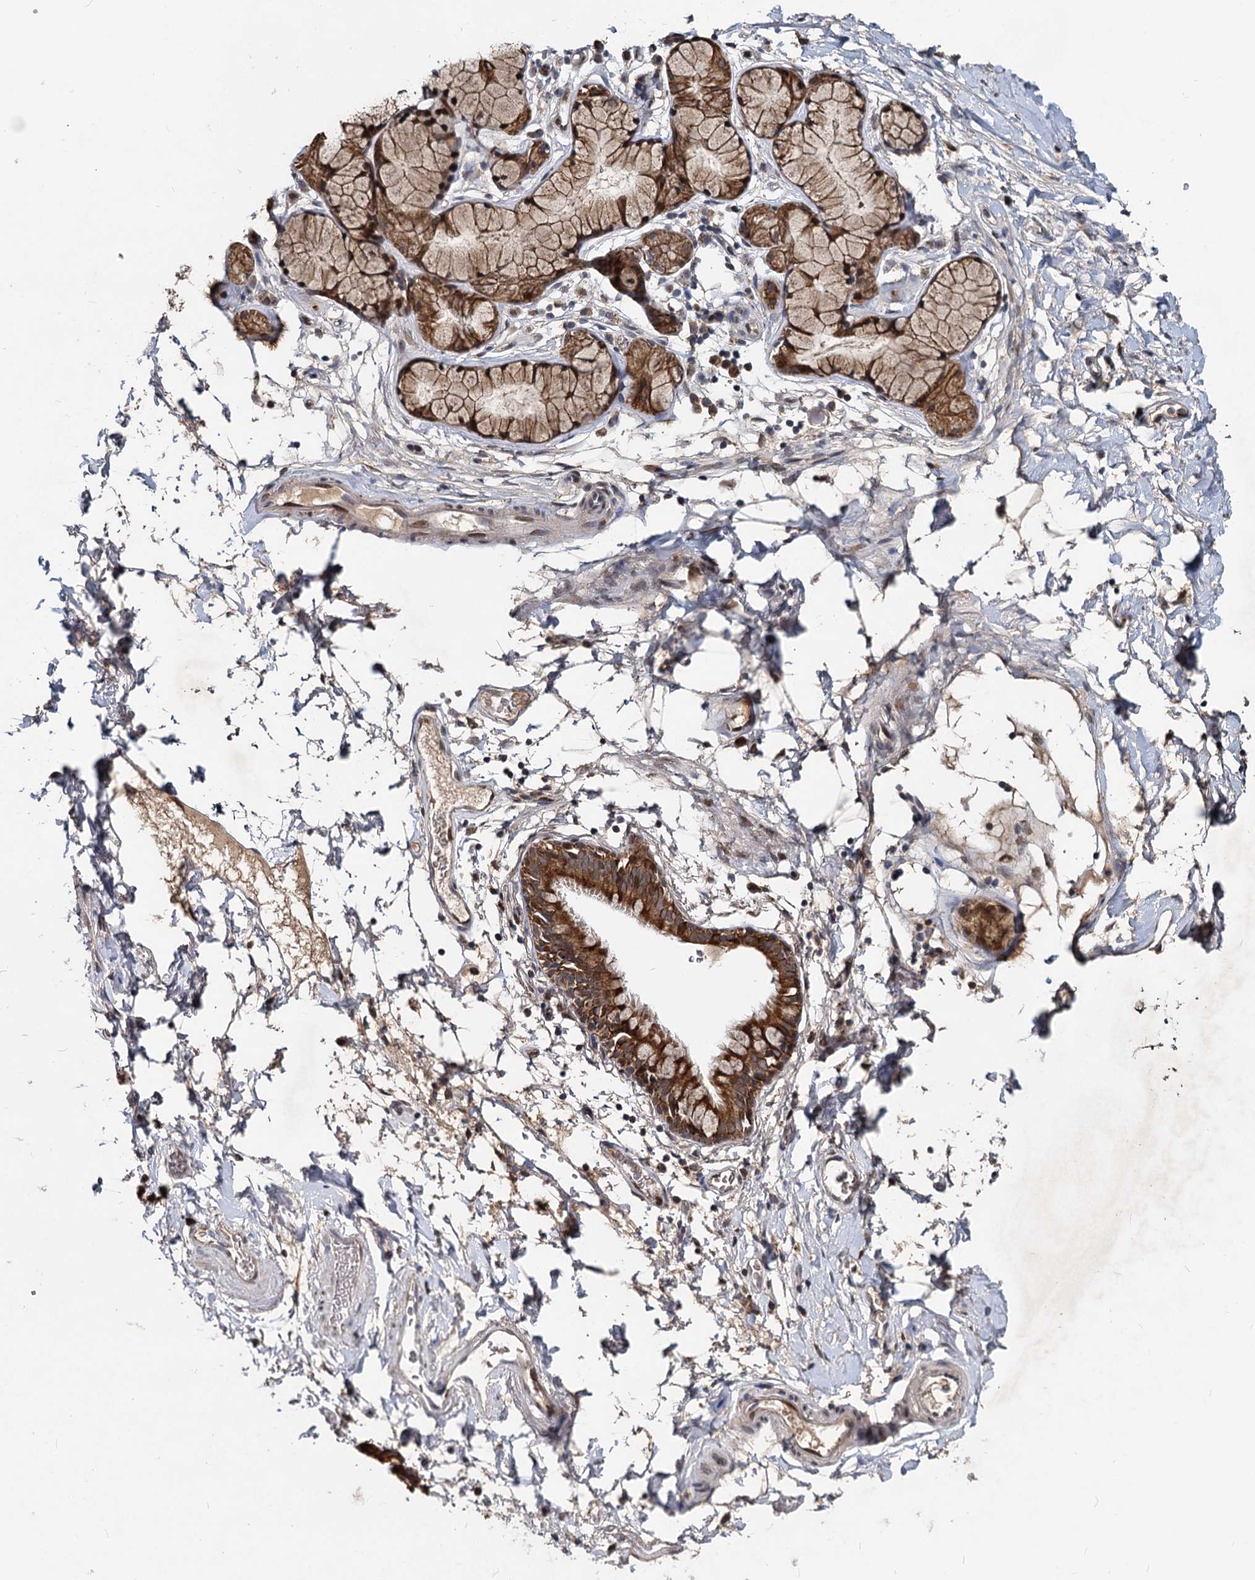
{"staining": {"intensity": "weak", "quantity": "<25%", "location": "nuclear"}, "tissue": "adipose tissue", "cell_type": "Adipocytes", "image_type": "normal", "snomed": [{"axis": "morphology", "description": "Normal tissue, NOS"}, {"axis": "topography", "description": "Lymph node"}, {"axis": "topography", "description": "Bronchus"}], "caption": "Adipocytes are negative for brown protein staining in normal adipose tissue. The staining was performed using DAB to visualize the protein expression in brown, while the nuclei were stained in blue with hematoxylin (Magnification: 20x).", "gene": "RITA1", "patient": {"sex": "male", "age": 63}}